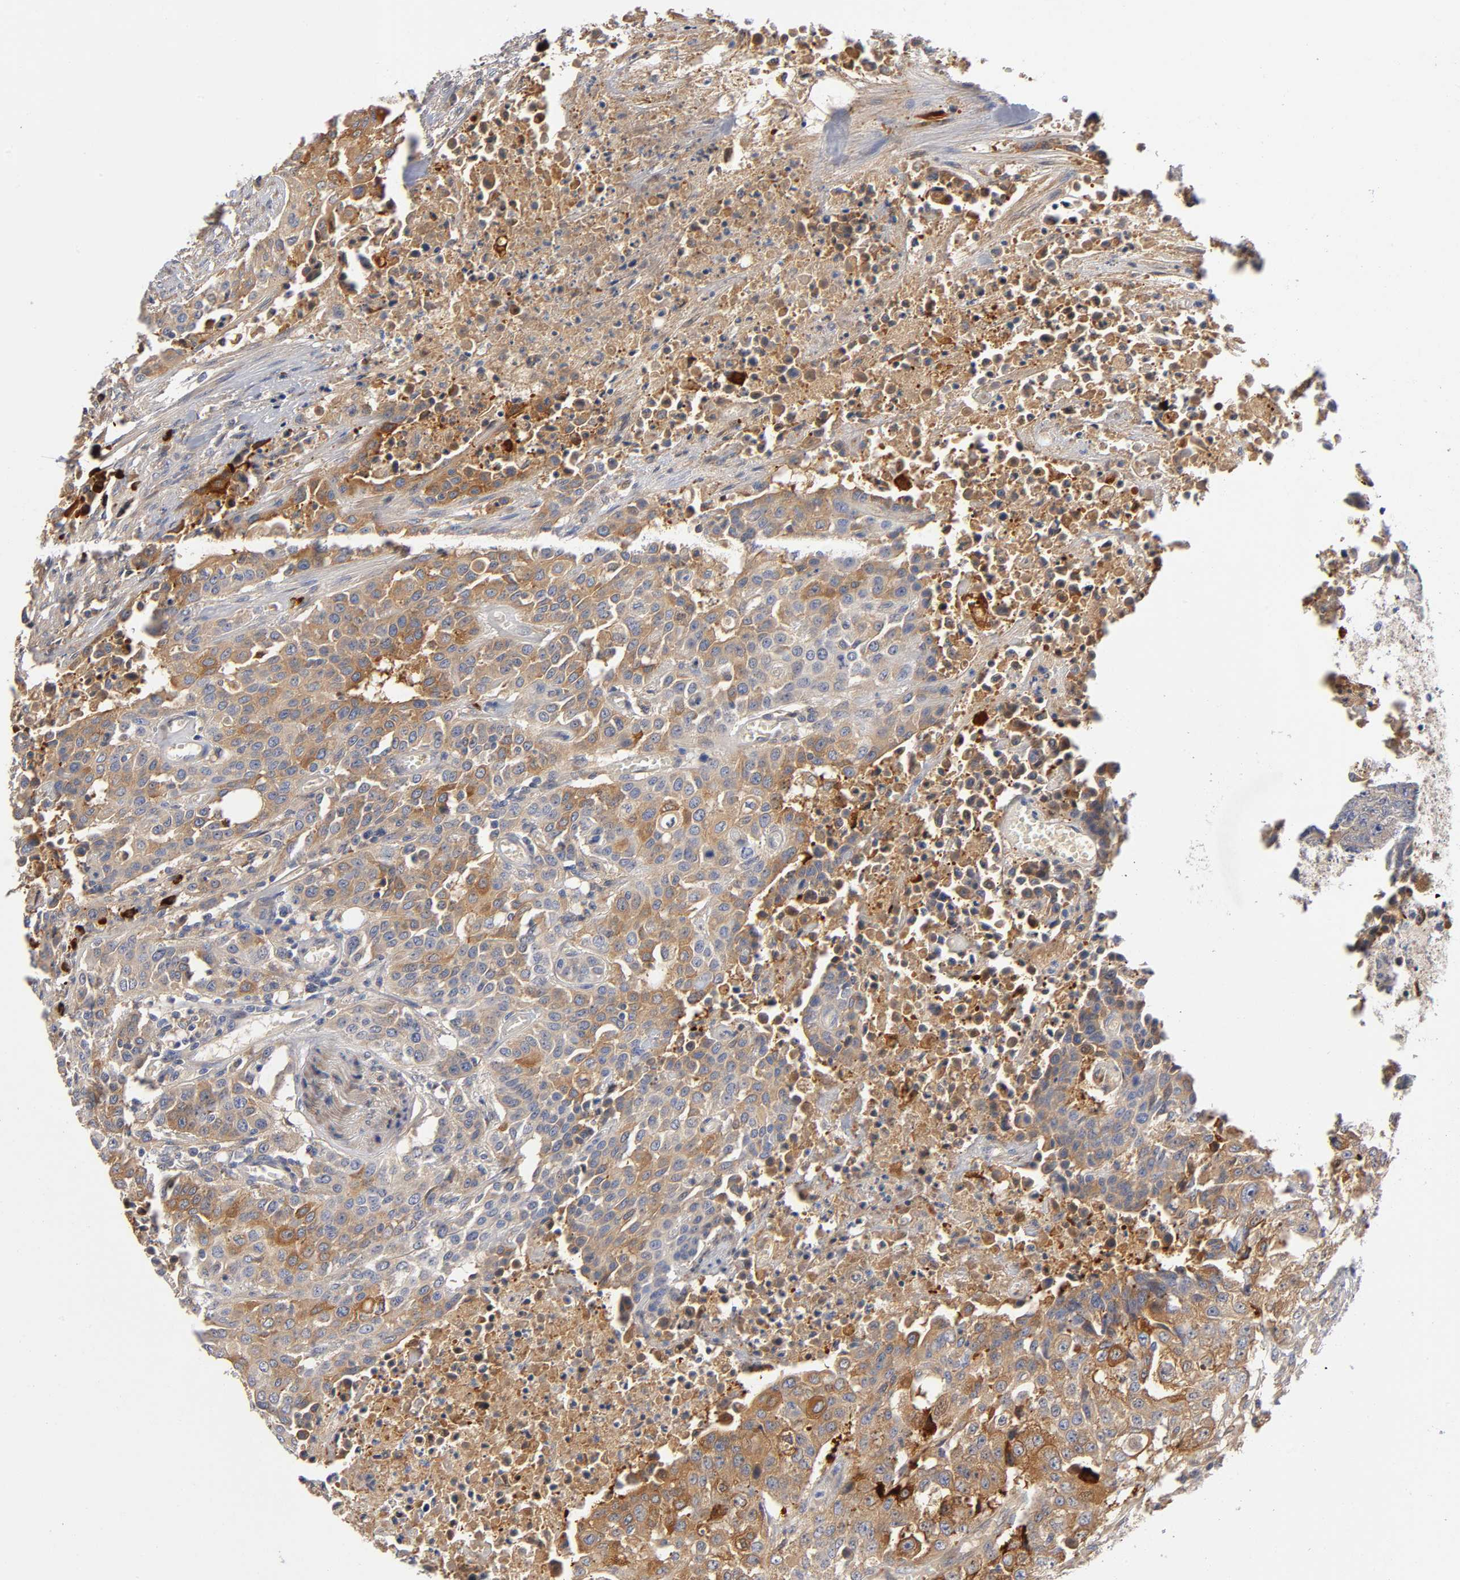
{"staining": {"intensity": "moderate", "quantity": "25%-75%", "location": "cytoplasmic/membranous"}, "tissue": "urothelial cancer", "cell_type": "Tumor cells", "image_type": "cancer", "snomed": [{"axis": "morphology", "description": "Urothelial carcinoma, High grade"}, {"axis": "topography", "description": "Urinary bladder"}], "caption": "Urothelial cancer tissue demonstrates moderate cytoplasmic/membranous staining in about 25%-75% of tumor cells", "gene": "NOVA1", "patient": {"sex": "male", "age": 74}}